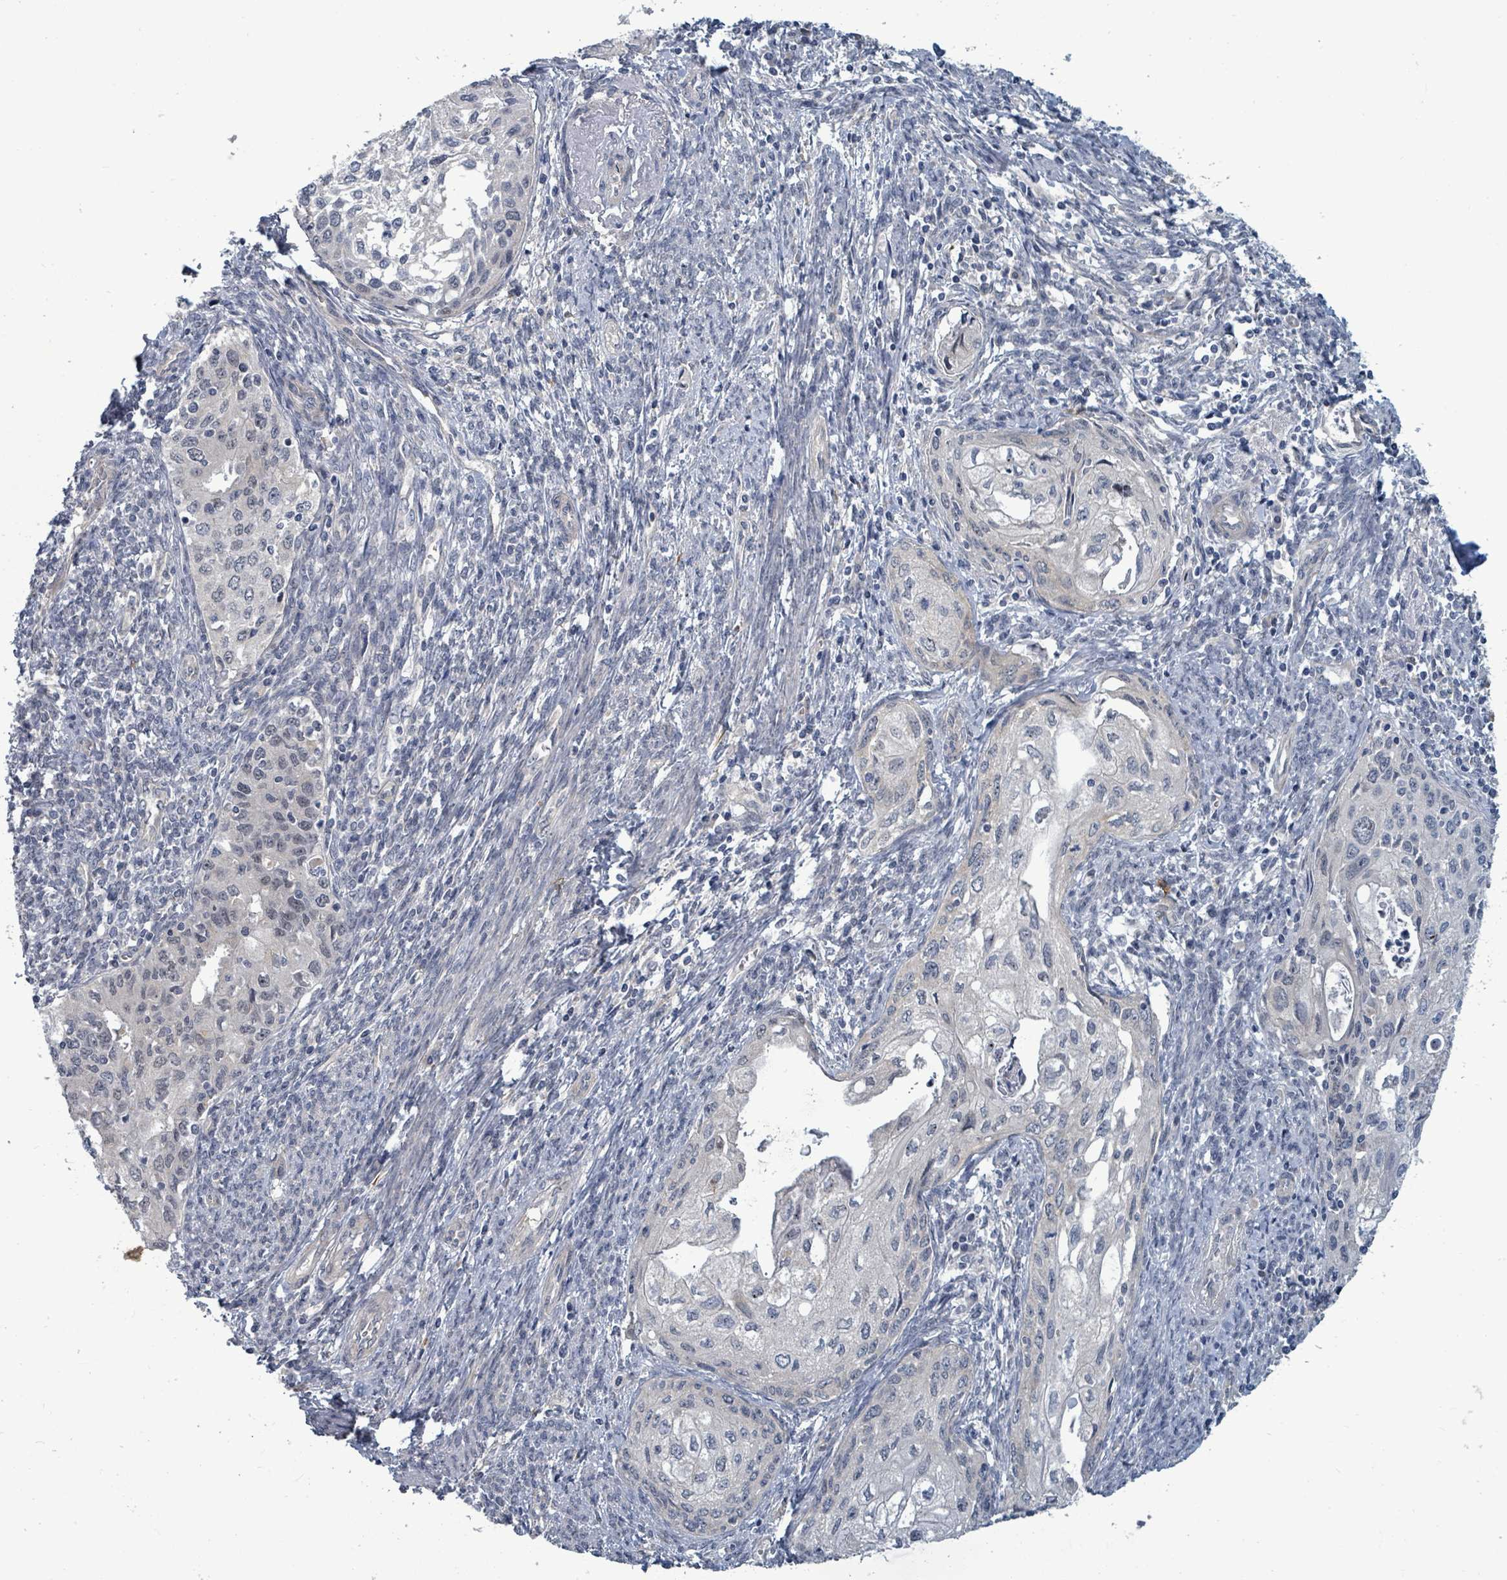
{"staining": {"intensity": "negative", "quantity": "none", "location": "none"}, "tissue": "cervical cancer", "cell_type": "Tumor cells", "image_type": "cancer", "snomed": [{"axis": "morphology", "description": "Squamous cell carcinoma, NOS"}, {"axis": "topography", "description": "Cervix"}], "caption": "DAB (3,3'-diaminobenzidine) immunohistochemical staining of cervical cancer (squamous cell carcinoma) shows no significant staining in tumor cells.", "gene": "TRDMT1", "patient": {"sex": "female", "age": 67}}